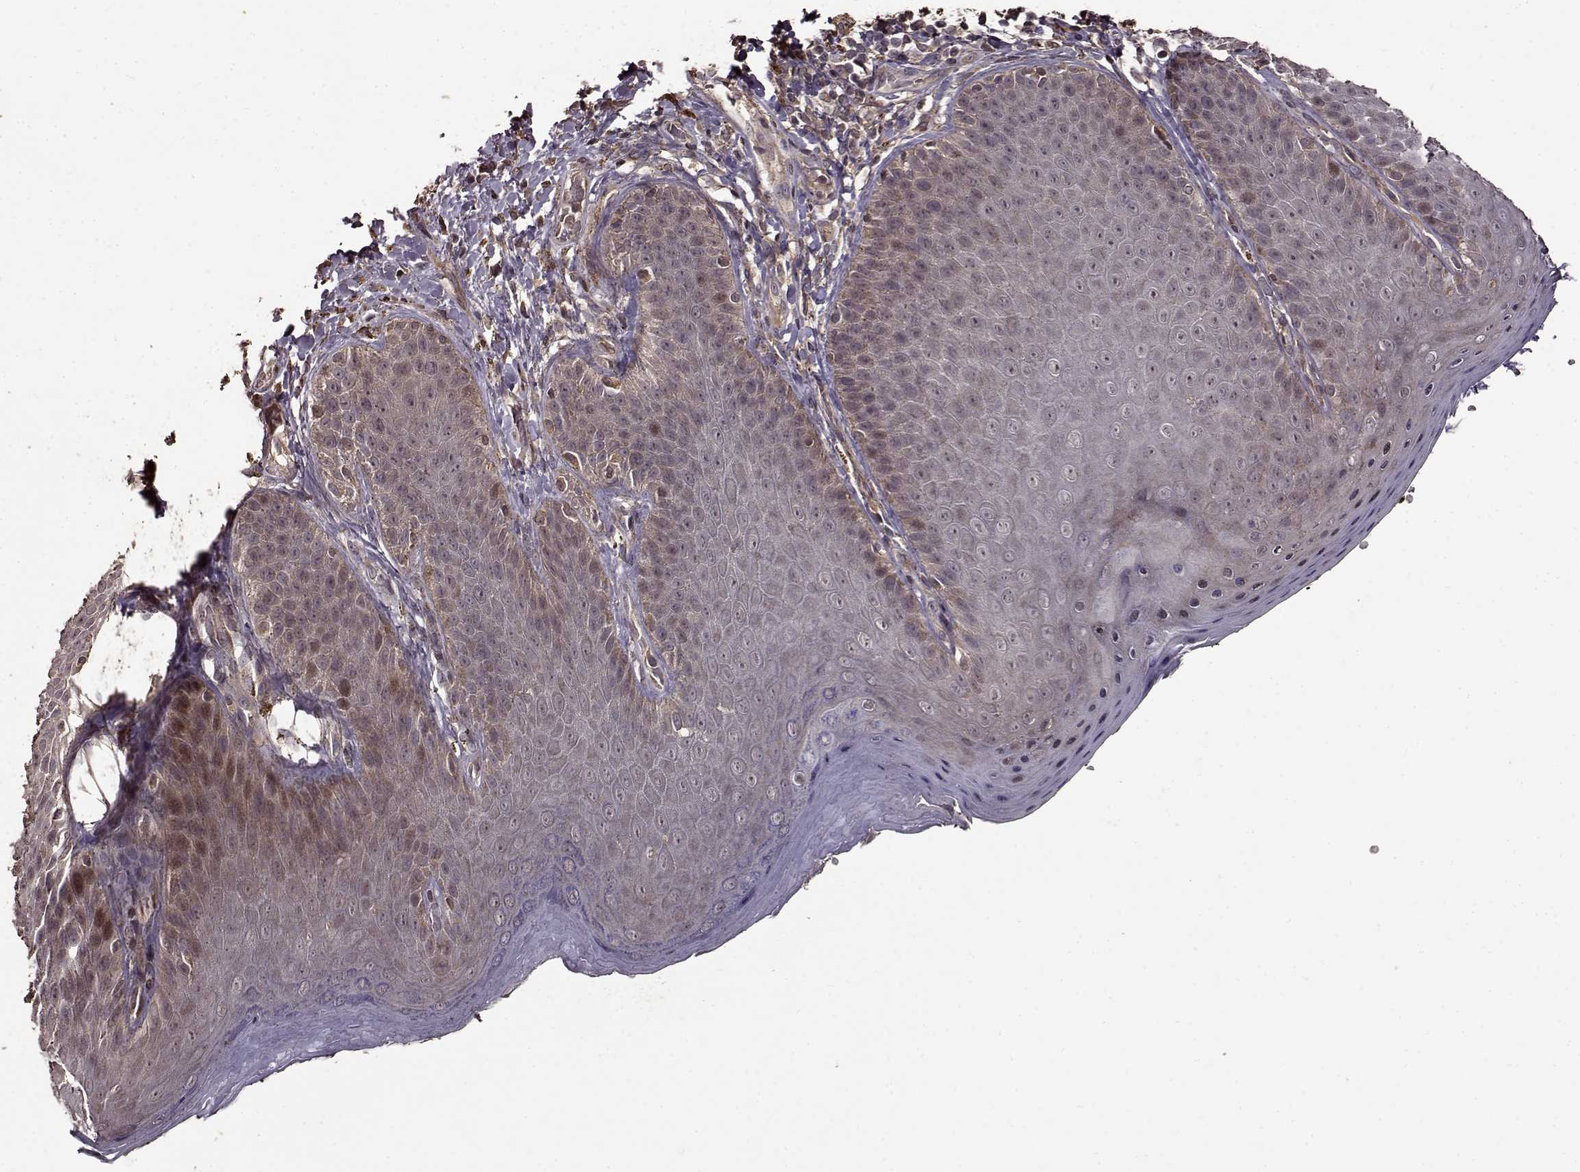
{"staining": {"intensity": "moderate", "quantity": "<25%", "location": "cytoplasmic/membranous"}, "tissue": "skin", "cell_type": "Epidermal cells", "image_type": "normal", "snomed": [{"axis": "morphology", "description": "Normal tissue, NOS"}, {"axis": "topography", "description": "Anal"}], "caption": "DAB immunohistochemical staining of benign human skin exhibits moderate cytoplasmic/membranous protein positivity in approximately <25% of epidermal cells.", "gene": "FBXW11", "patient": {"sex": "male", "age": 53}}